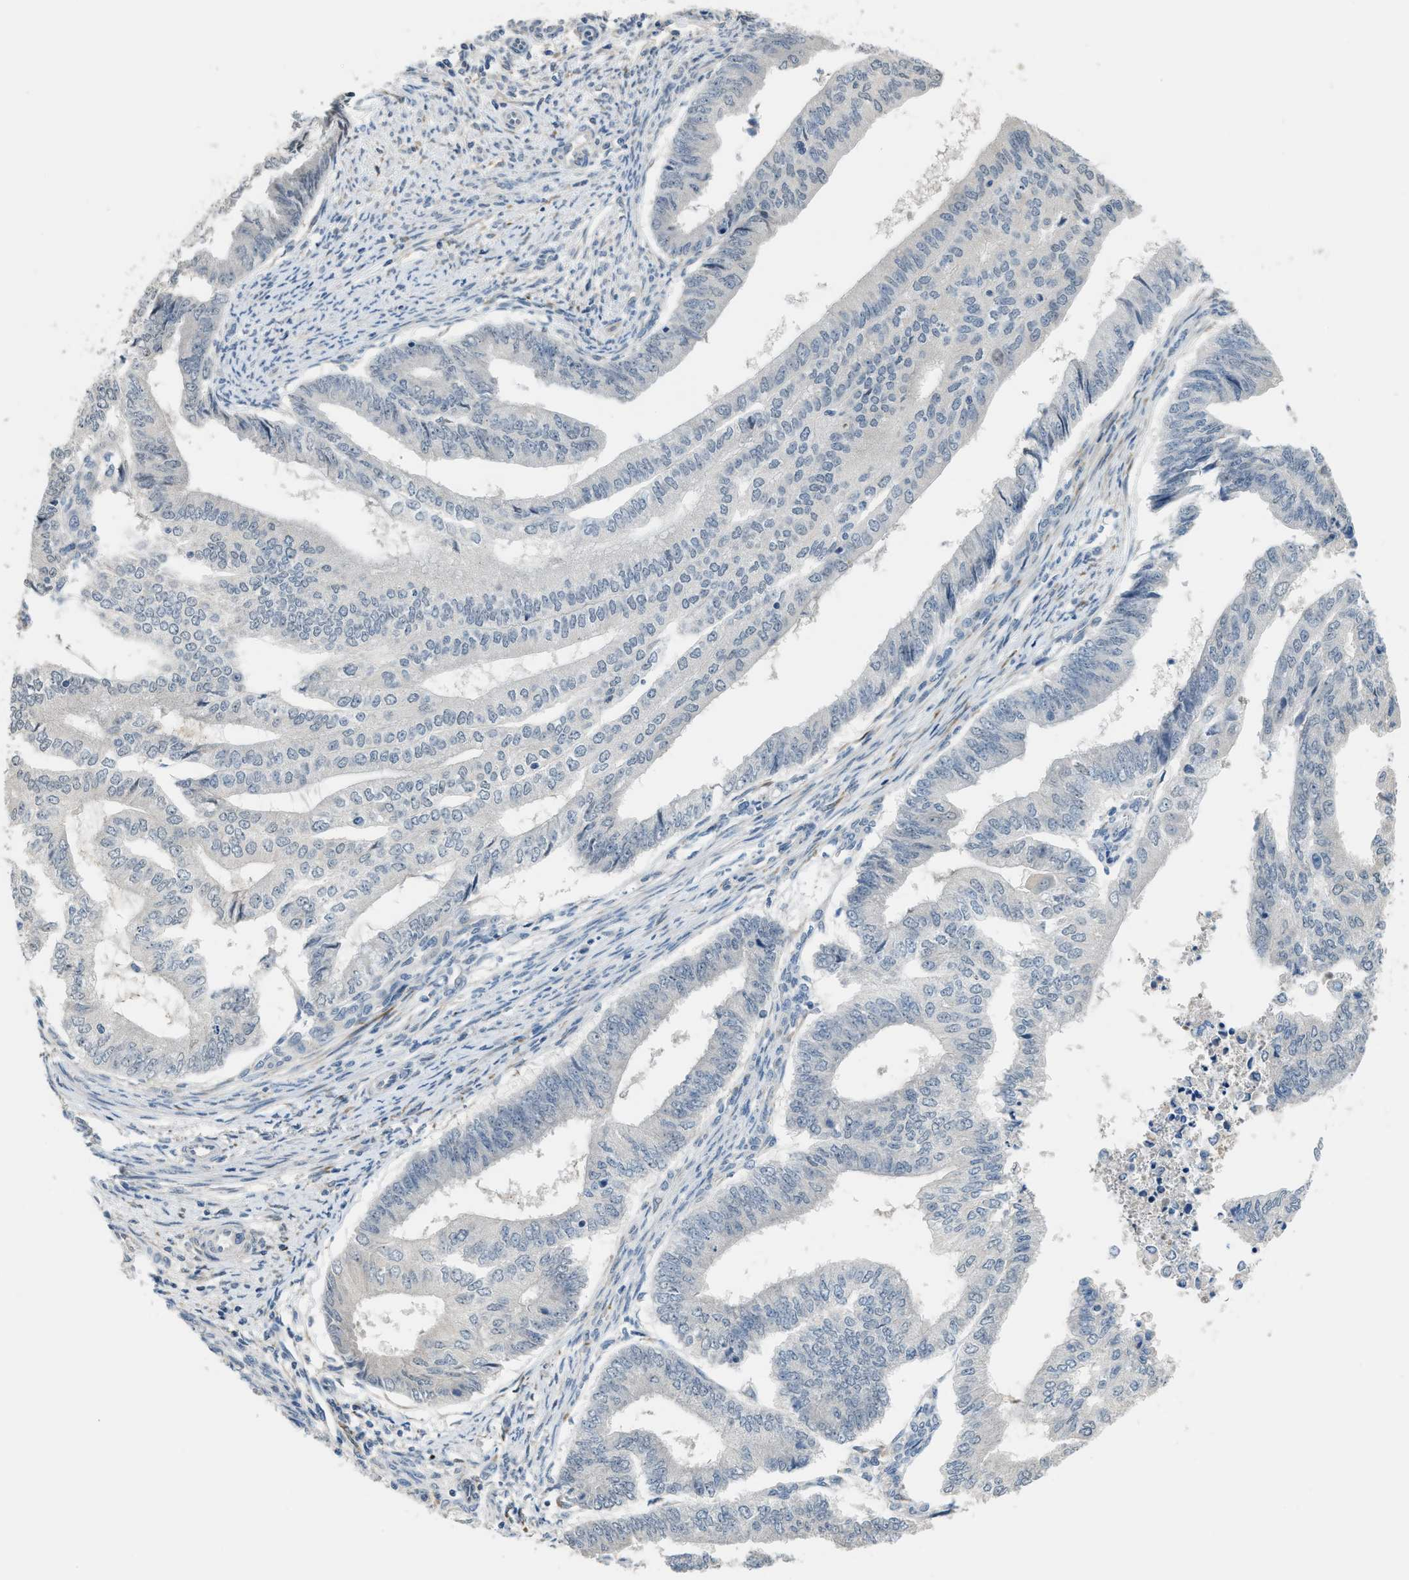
{"staining": {"intensity": "negative", "quantity": "none", "location": "none"}, "tissue": "endometrial cancer", "cell_type": "Tumor cells", "image_type": "cancer", "snomed": [{"axis": "morphology", "description": "Polyp, NOS"}, {"axis": "morphology", "description": "Adenocarcinoma, NOS"}, {"axis": "morphology", "description": "Adenoma, NOS"}, {"axis": "topography", "description": "Endometrium"}], "caption": "Human adenocarcinoma (endometrial) stained for a protein using immunohistochemistry (IHC) demonstrates no positivity in tumor cells.", "gene": "TMEM154", "patient": {"sex": "female", "age": 79}}